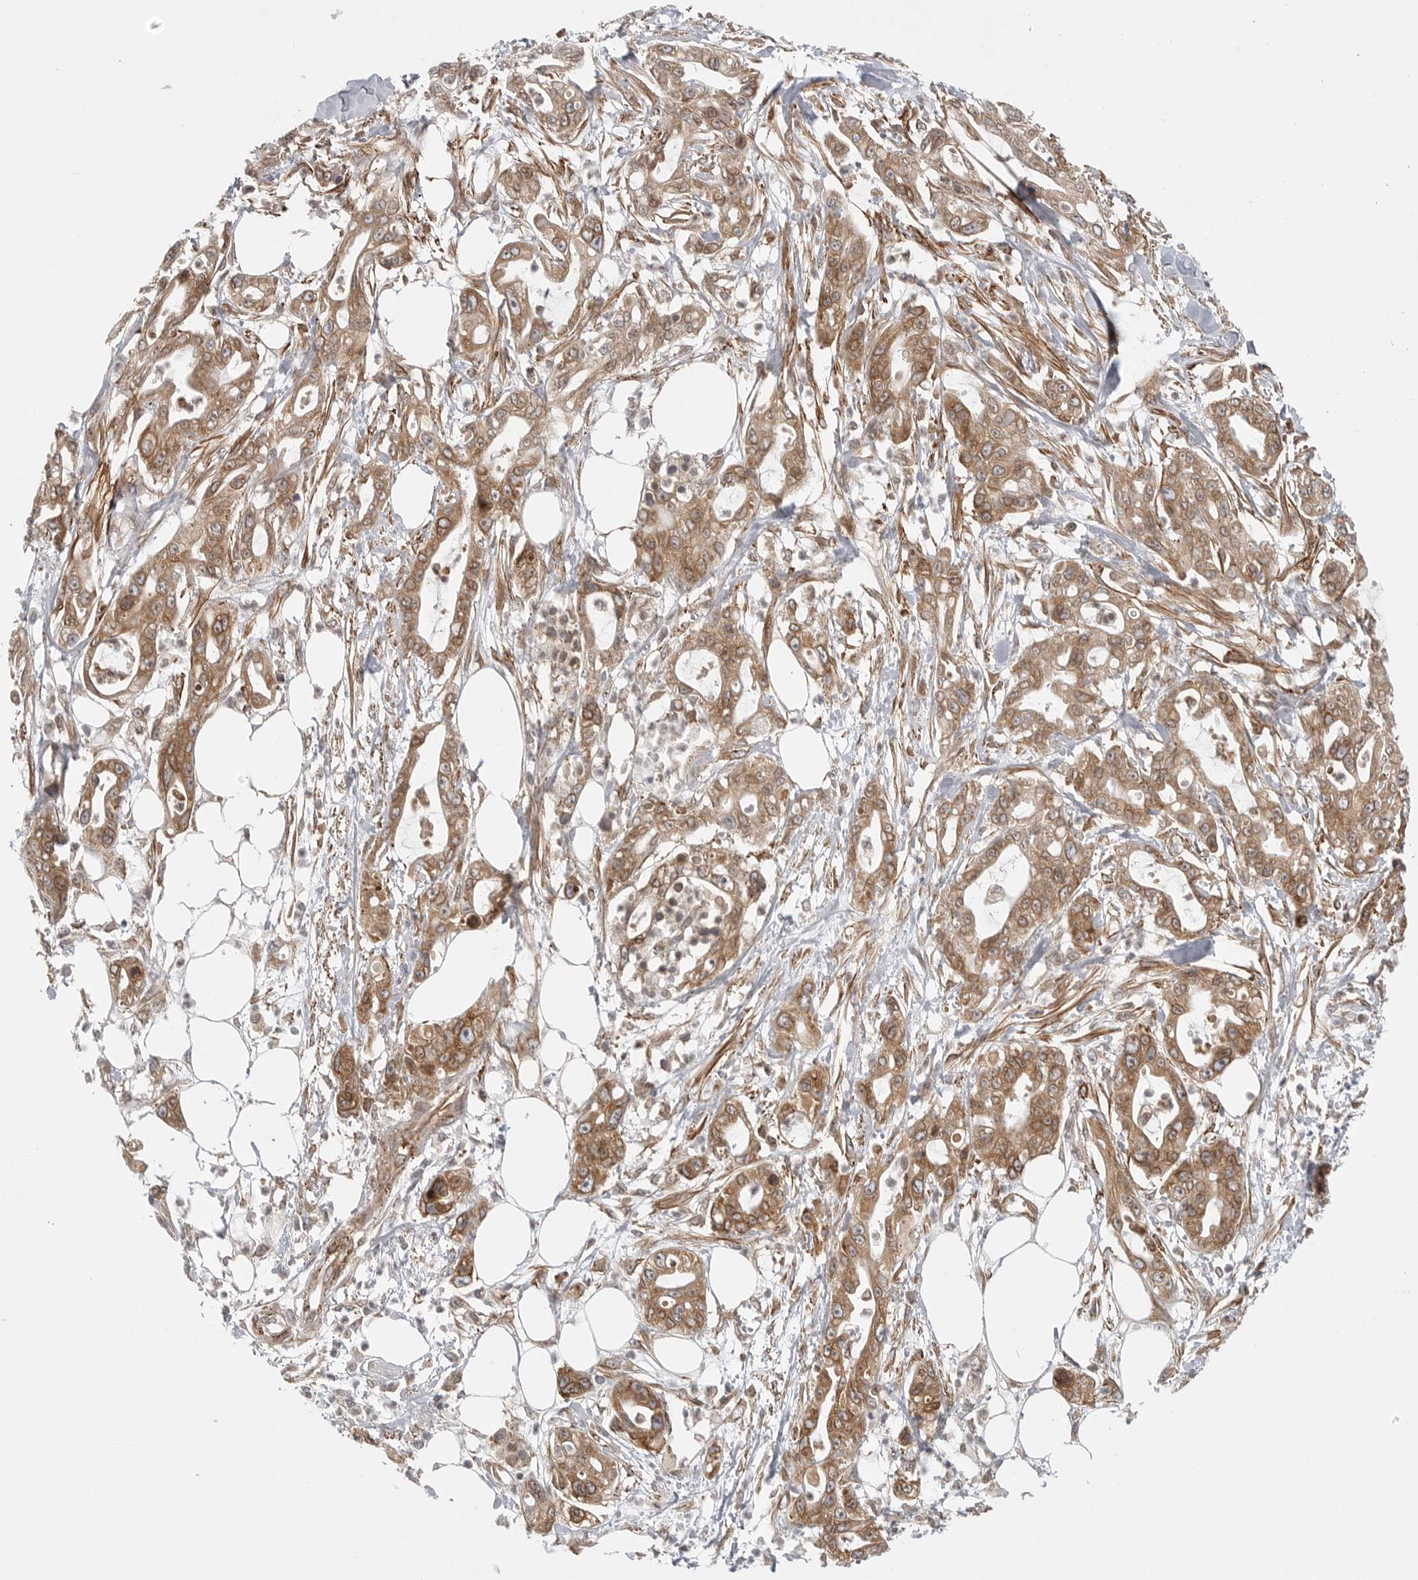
{"staining": {"intensity": "moderate", "quantity": ">75%", "location": "cytoplasmic/membranous"}, "tissue": "pancreatic cancer", "cell_type": "Tumor cells", "image_type": "cancer", "snomed": [{"axis": "morphology", "description": "Adenocarcinoma, NOS"}, {"axis": "topography", "description": "Pancreas"}], "caption": "Pancreatic adenocarcinoma stained with DAB (3,3'-diaminobenzidine) immunohistochemistry reveals medium levels of moderate cytoplasmic/membranous expression in about >75% of tumor cells.", "gene": "CERS2", "patient": {"sex": "male", "age": 68}}